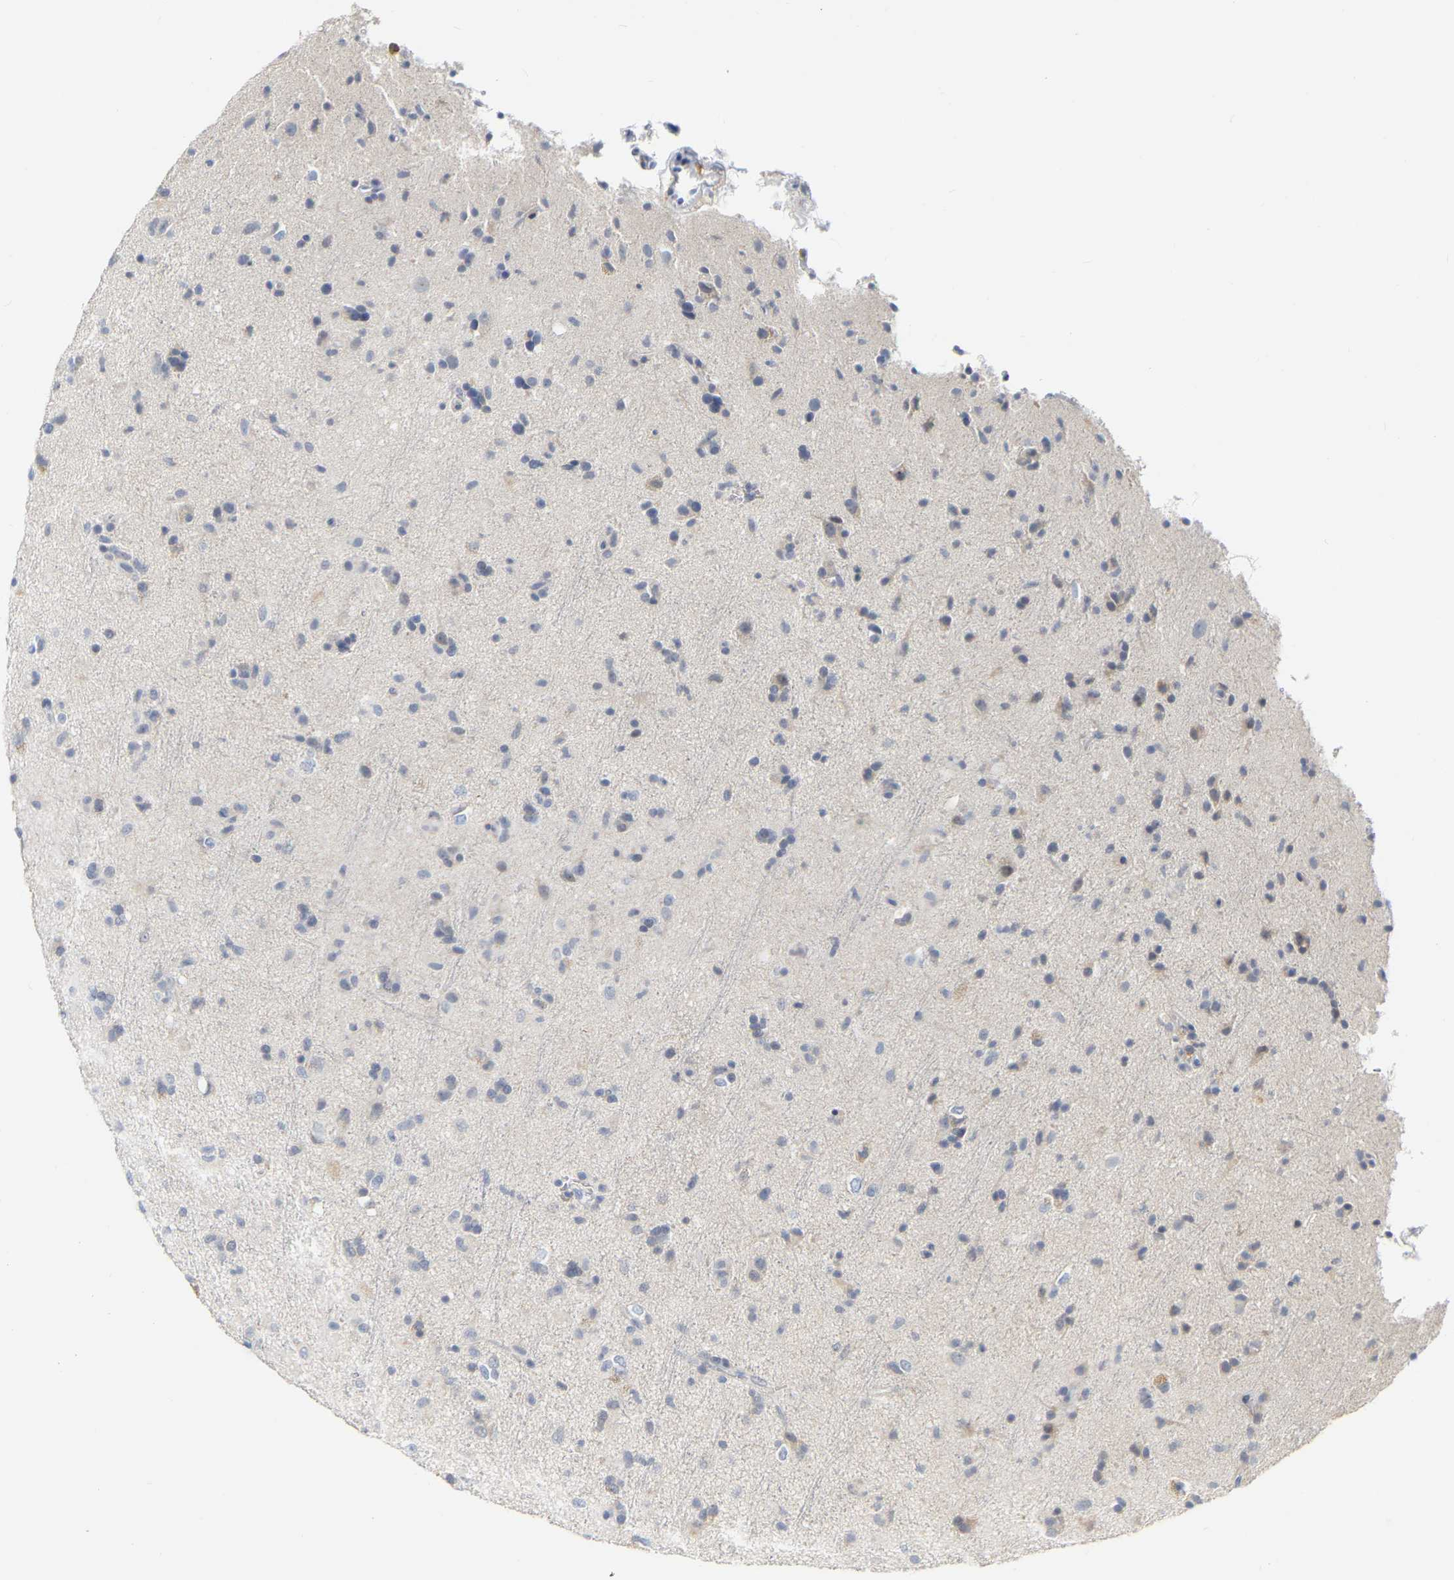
{"staining": {"intensity": "negative", "quantity": "none", "location": "none"}, "tissue": "glioma", "cell_type": "Tumor cells", "image_type": "cancer", "snomed": [{"axis": "morphology", "description": "Glioma, malignant, Low grade"}, {"axis": "topography", "description": "Brain"}], "caption": "A high-resolution histopathology image shows immunohistochemistry (IHC) staining of malignant glioma (low-grade), which exhibits no significant expression in tumor cells.", "gene": "KRT76", "patient": {"sex": "male", "age": 65}}